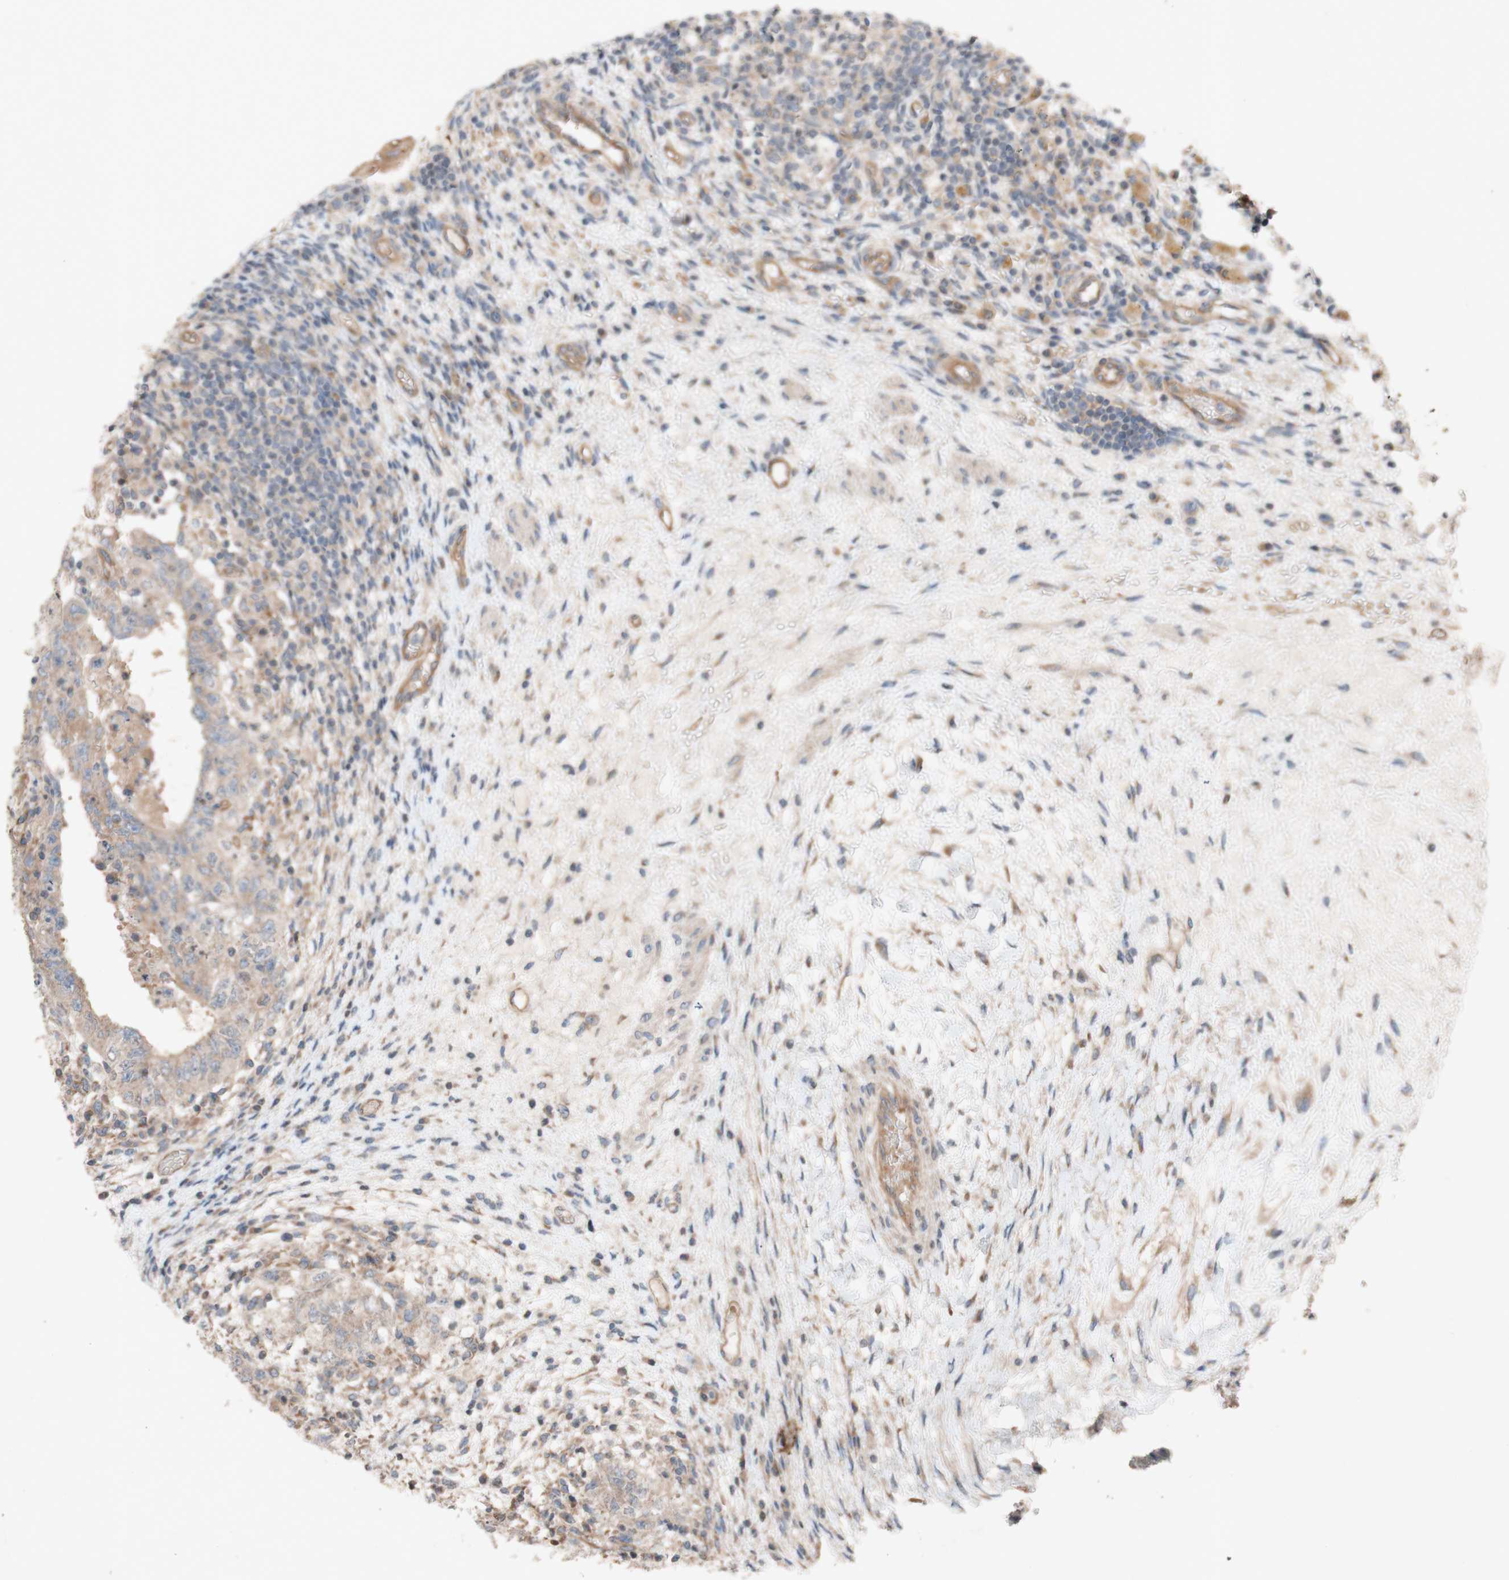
{"staining": {"intensity": "moderate", "quantity": ">75%", "location": "cytoplasmic/membranous"}, "tissue": "testis cancer", "cell_type": "Tumor cells", "image_type": "cancer", "snomed": [{"axis": "morphology", "description": "Carcinoma, Embryonal, NOS"}, {"axis": "topography", "description": "Testis"}], "caption": "Human testis cancer (embryonal carcinoma) stained with a brown dye exhibits moderate cytoplasmic/membranous positive staining in approximately >75% of tumor cells.", "gene": "TST", "patient": {"sex": "male", "age": 26}}